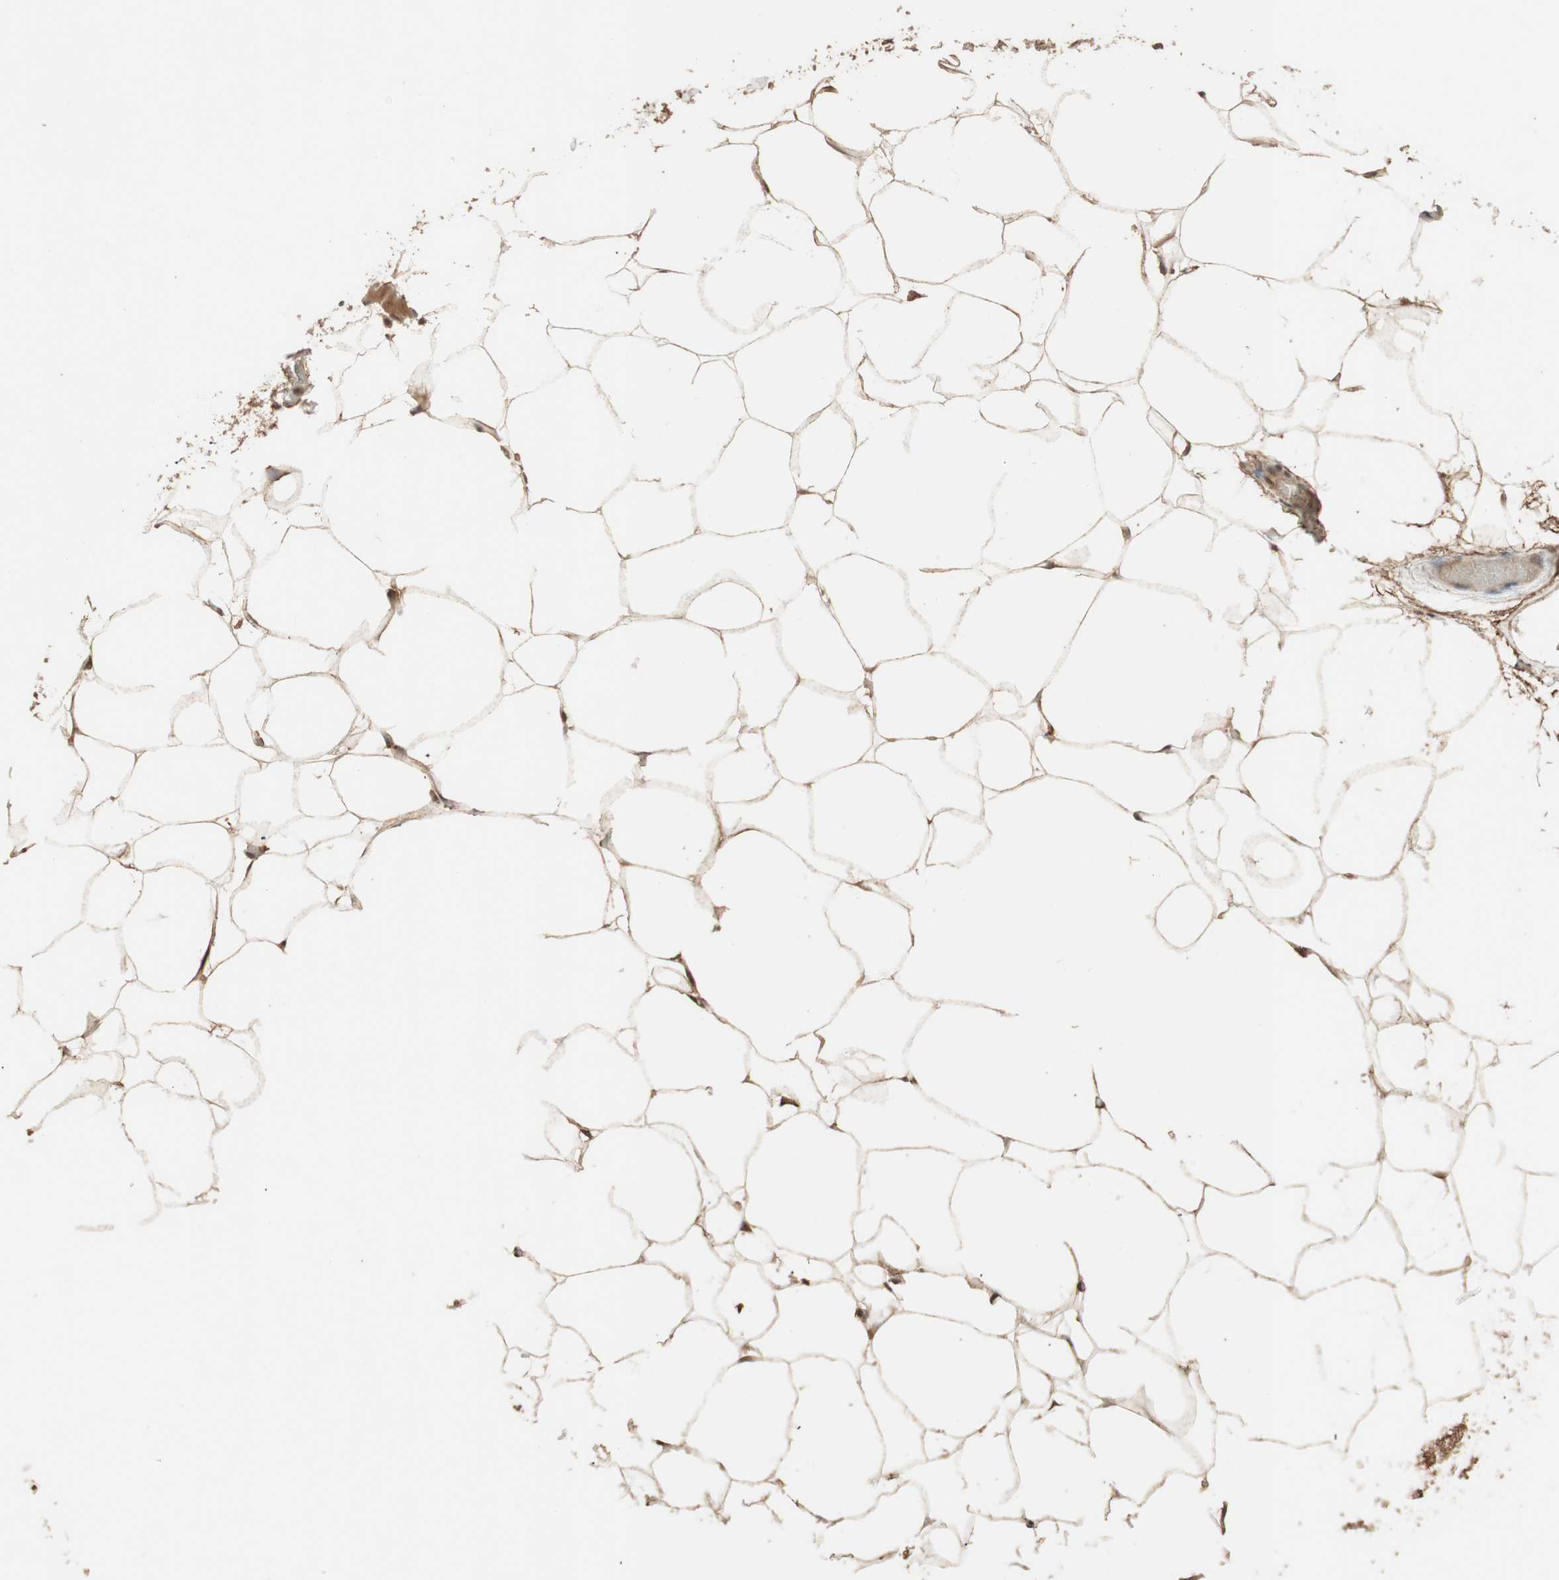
{"staining": {"intensity": "strong", "quantity": ">75%", "location": "cytoplasmic/membranous,nuclear"}, "tissue": "adipose tissue", "cell_type": "Adipocytes", "image_type": "normal", "snomed": [{"axis": "morphology", "description": "Normal tissue, NOS"}, {"axis": "topography", "description": "Breast"}, {"axis": "topography", "description": "Adipose tissue"}], "caption": "DAB immunohistochemical staining of benign adipose tissue exhibits strong cytoplasmic/membranous,nuclear protein staining in approximately >75% of adipocytes.", "gene": "USP20", "patient": {"sex": "female", "age": 25}}